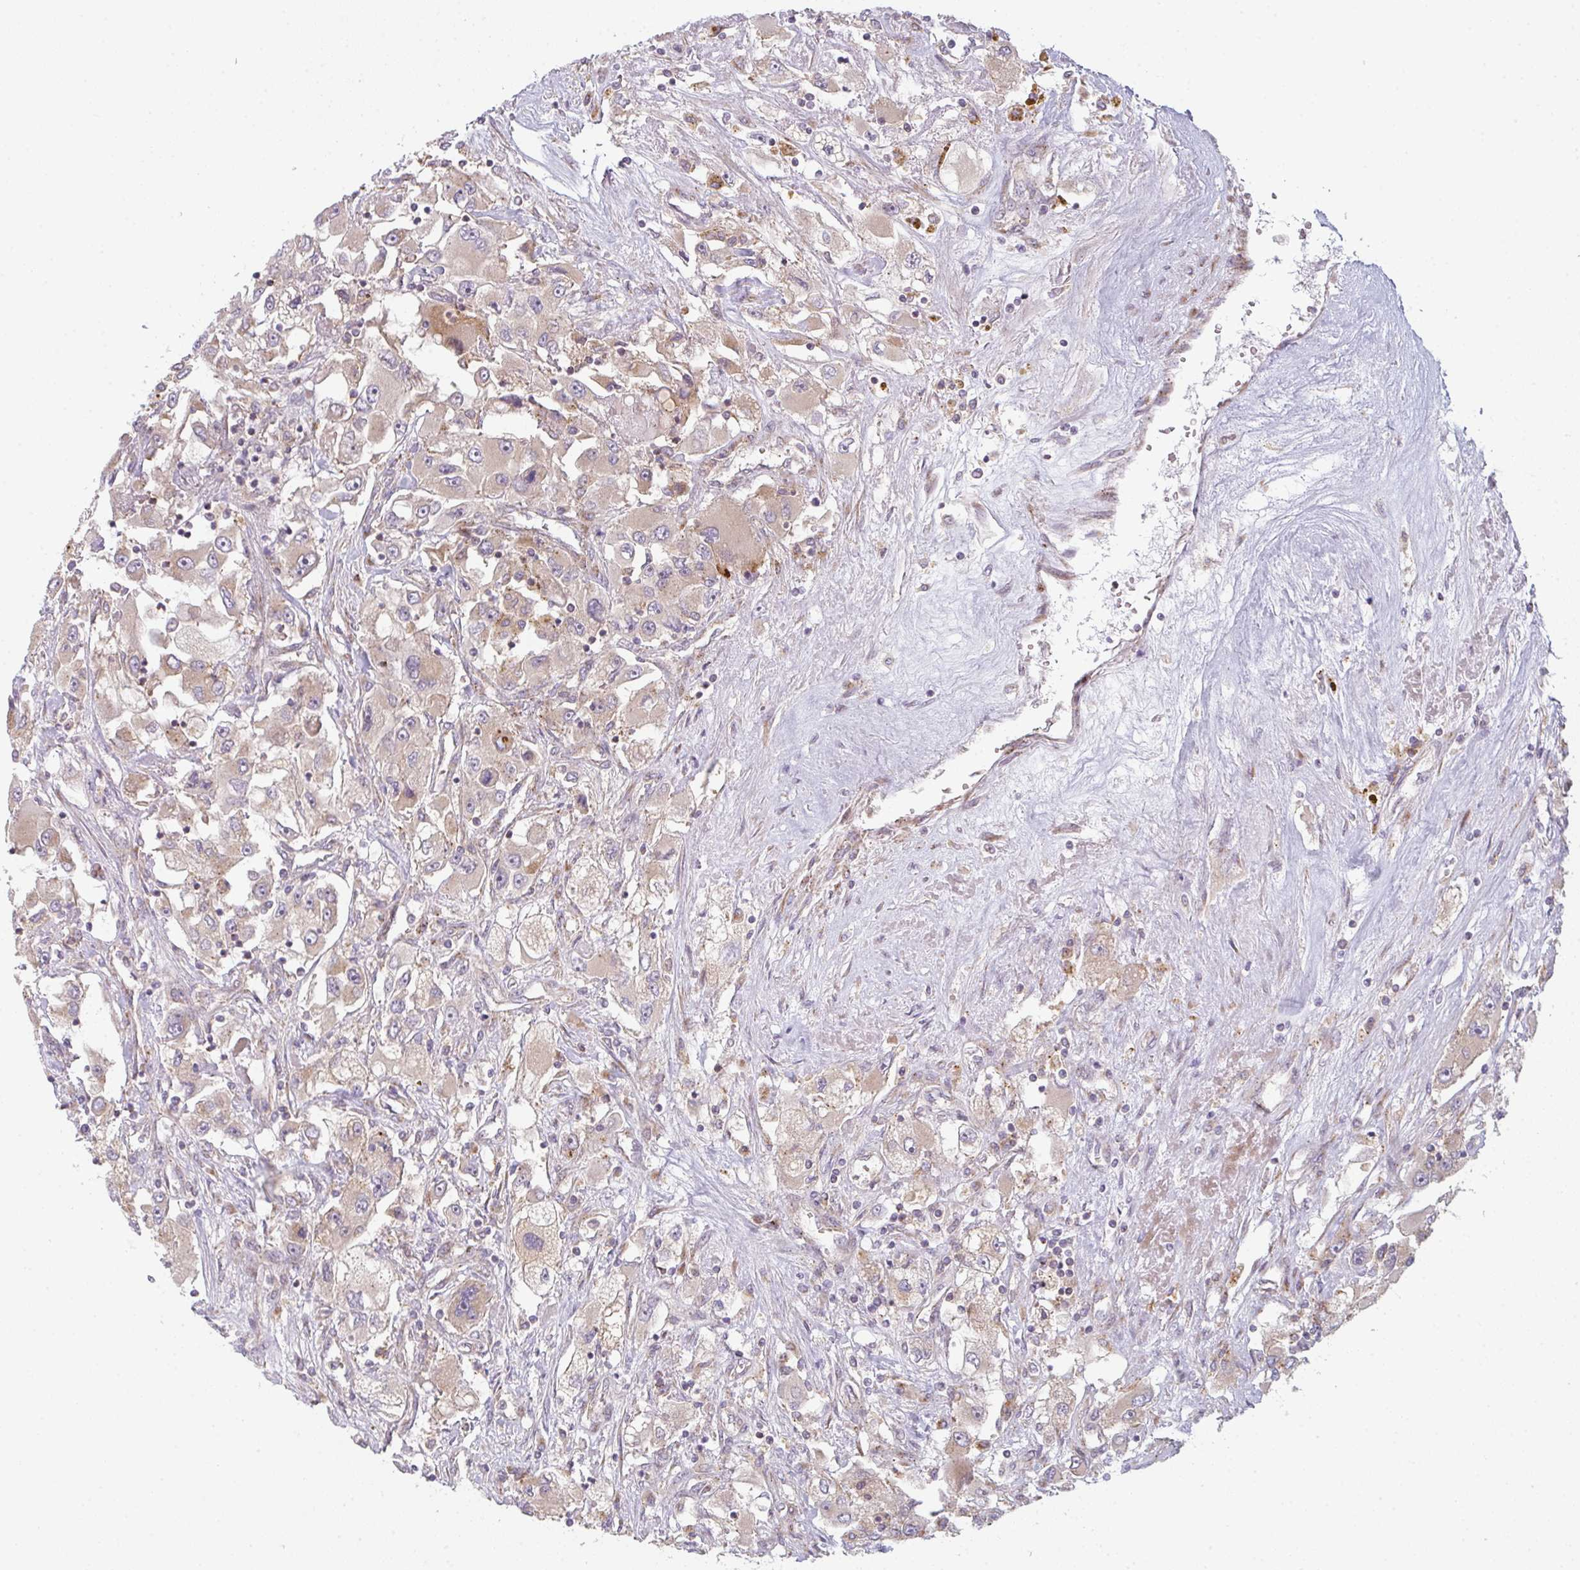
{"staining": {"intensity": "weak", "quantity": ">75%", "location": "cytoplasmic/membranous"}, "tissue": "renal cancer", "cell_type": "Tumor cells", "image_type": "cancer", "snomed": [{"axis": "morphology", "description": "Adenocarcinoma, NOS"}, {"axis": "topography", "description": "Kidney"}], "caption": "A brown stain highlights weak cytoplasmic/membranous expression of a protein in human renal cancer (adenocarcinoma) tumor cells.", "gene": "GVQW3", "patient": {"sex": "female", "age": 52}}